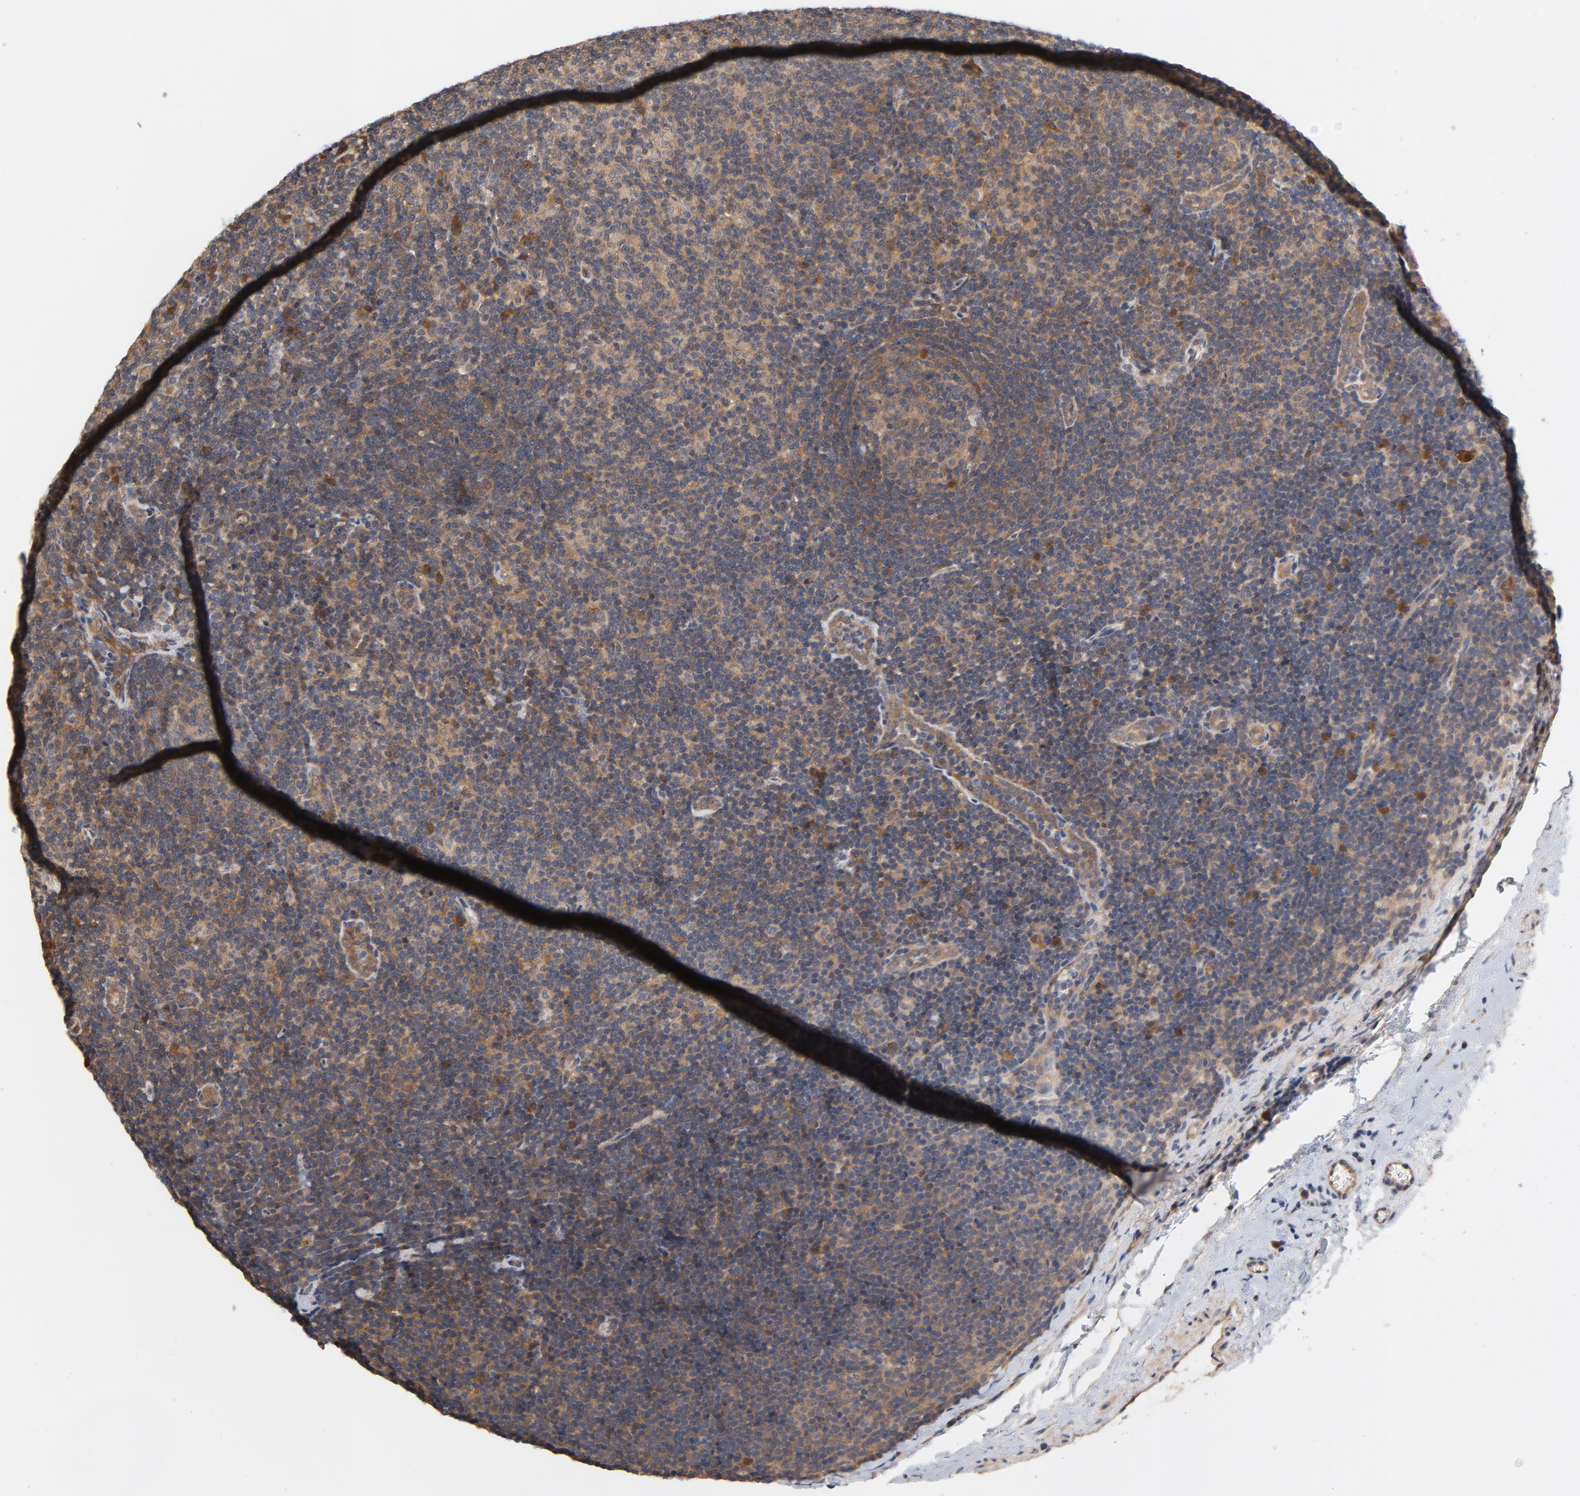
{"staining": {"intensity": "moderate", "quantity": "<25%", "location": "cytoplasmic/membranous"}, "tissue": "lymphoma", "cell_type": "Tumor cells", "image_type": "cancer", "snomed": [{"axis": "morphology", "description": "Malignant lymphoma, non-Hodgkin's type, Low grade"}, {"axis": "topography", "description": "Lymph node"}], "caption": "The histopathology image displays immunohistochemical staining of lymphoma. There is moderate cytoplasmic/membranous expression is appreciated in about <25% of tumor cells.", "gene": "PITPNM2", "patient": {"sex": "male", "age": 70}}